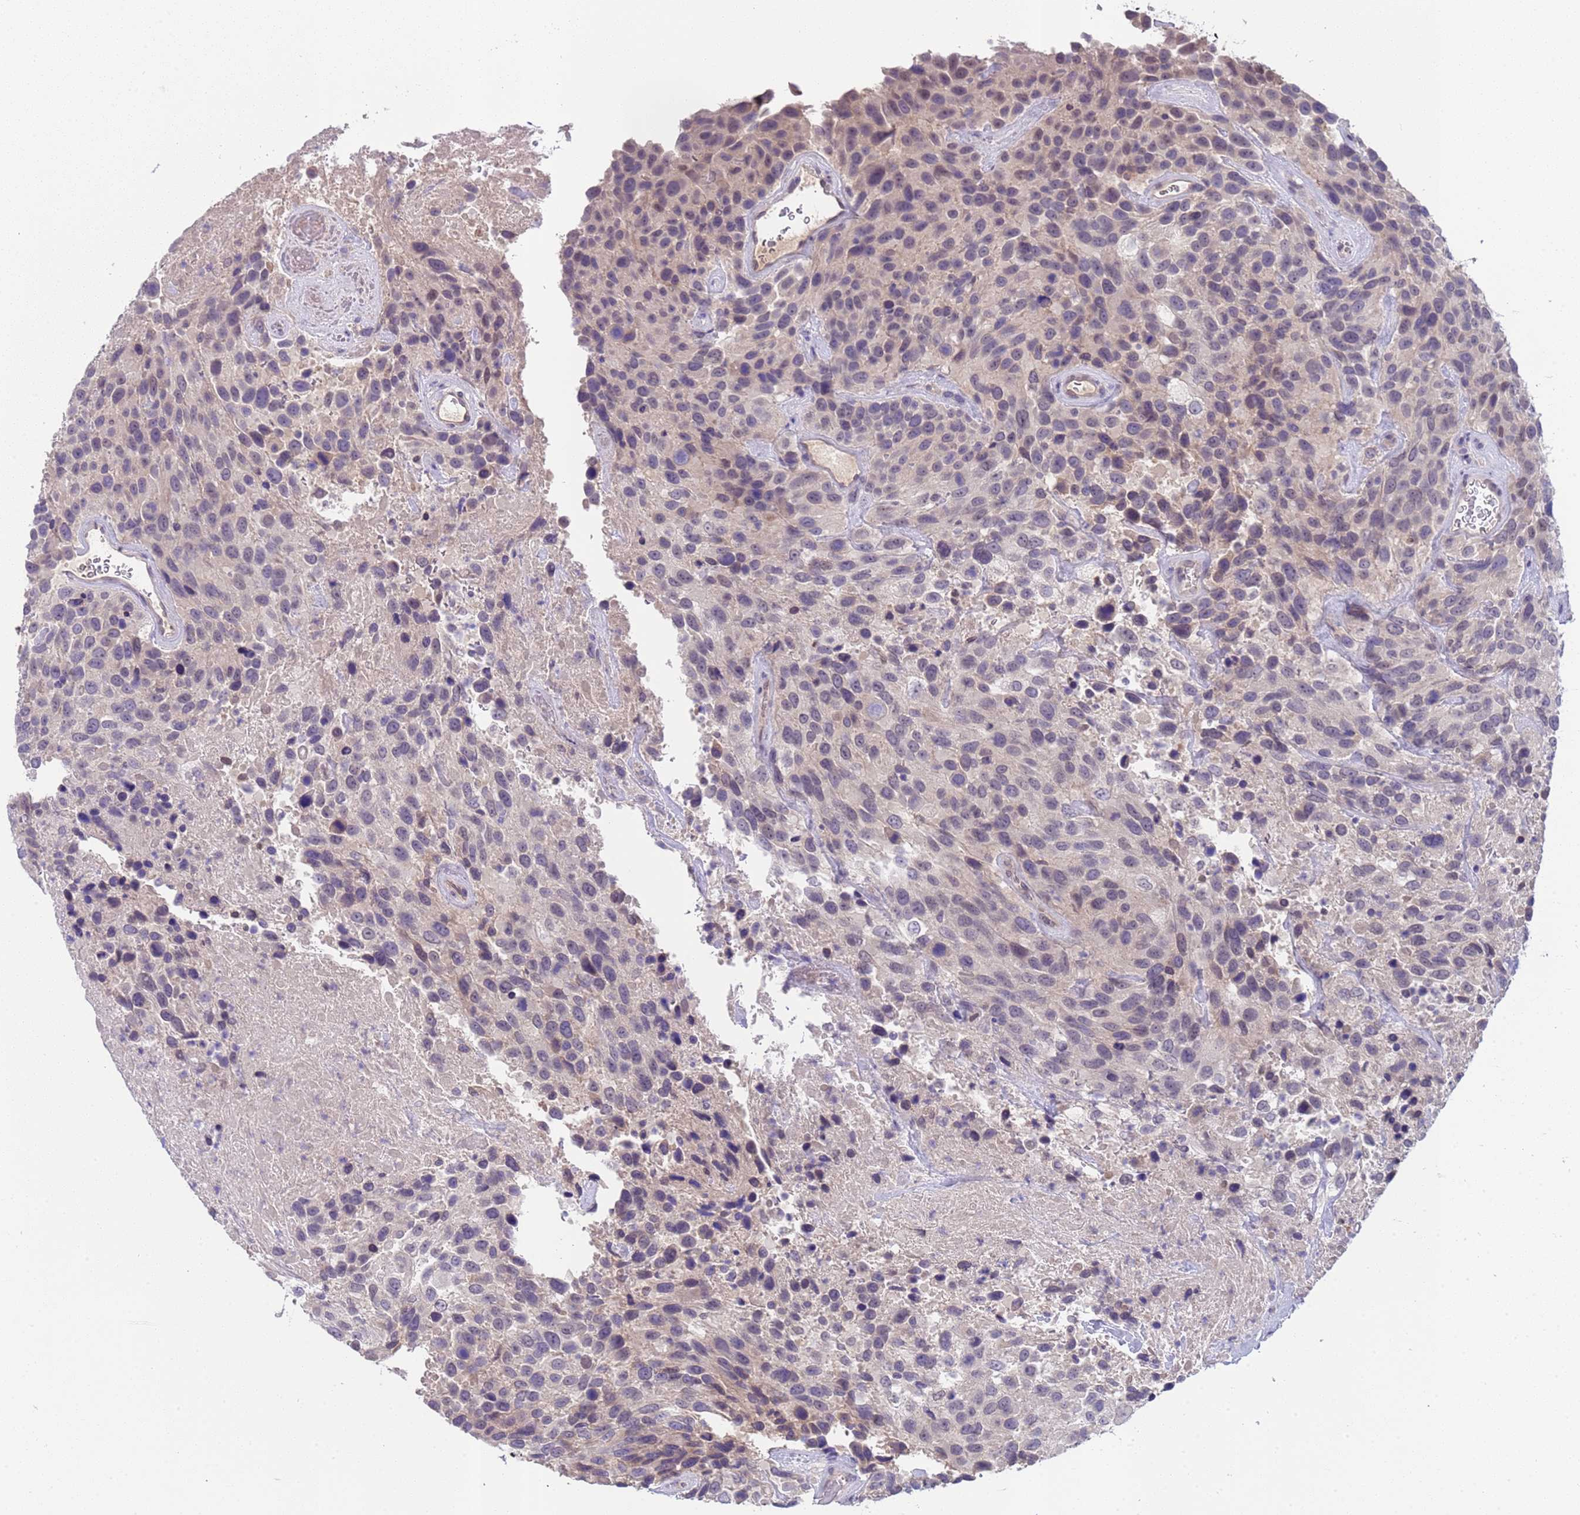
{"staining": {"intensity": "negative", "quantity": "none", "location": "none"}, "tissue": "urothelial cancer", "cell_type": "Tumor cells", "image_type": "cancer", "snomed": [{"axis": "morphology", "description": "Urothelial carcinoma, High grade"}, {"axis": "topography", "description": "Urinary bladder"}], "caption": "DAB (3,3'-diaminobenzidine) immunohistochemical staining of urothelial cancer demonstrates no significant expression in tumor cells. (DAB immunohistochemistry with hematoxylin counter stain).", "gene": "TRMT10A", "patient": {"sex": "female", "age": 70}}